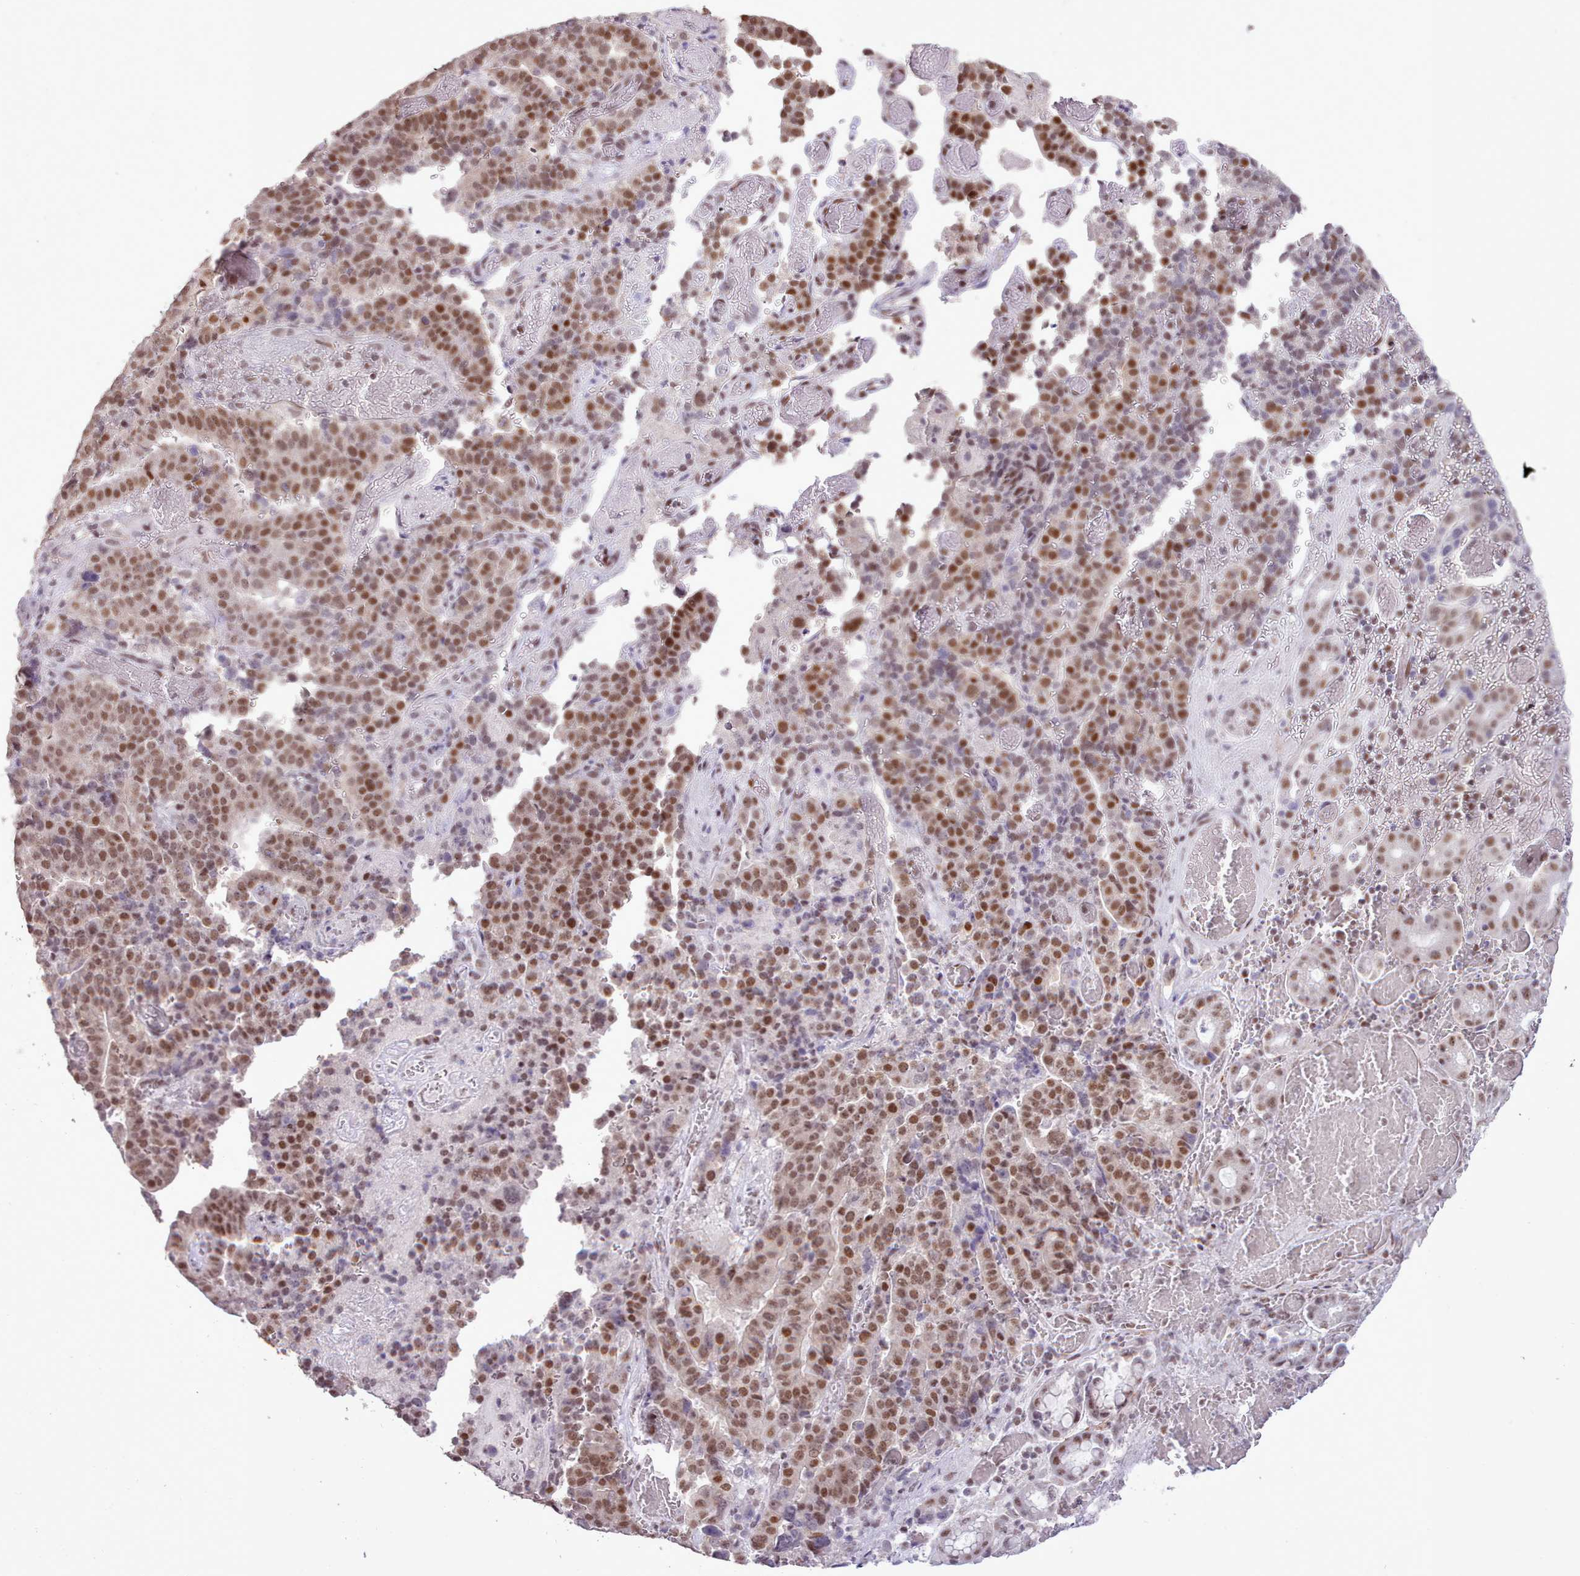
{"staining": {"intensity": "moderate", "quantity": ">75%", "location": "nuclear"}, "tissue": "stomach cancer", "cell_type": "Tumor cells", "image_type": "cancer", "snomed": [{"axis": "morphology", "description": "Adenocarcinoma, NOS"}, {"axis": "topography", "description": "Stomach"}], "caption": "A brown stain labels moderate nuclear staining of a protein in stomach cancer (adenocarcinoma) tumor cells.", "gene": "TAF15", "patient": {"sex": "male", "age": 48}}